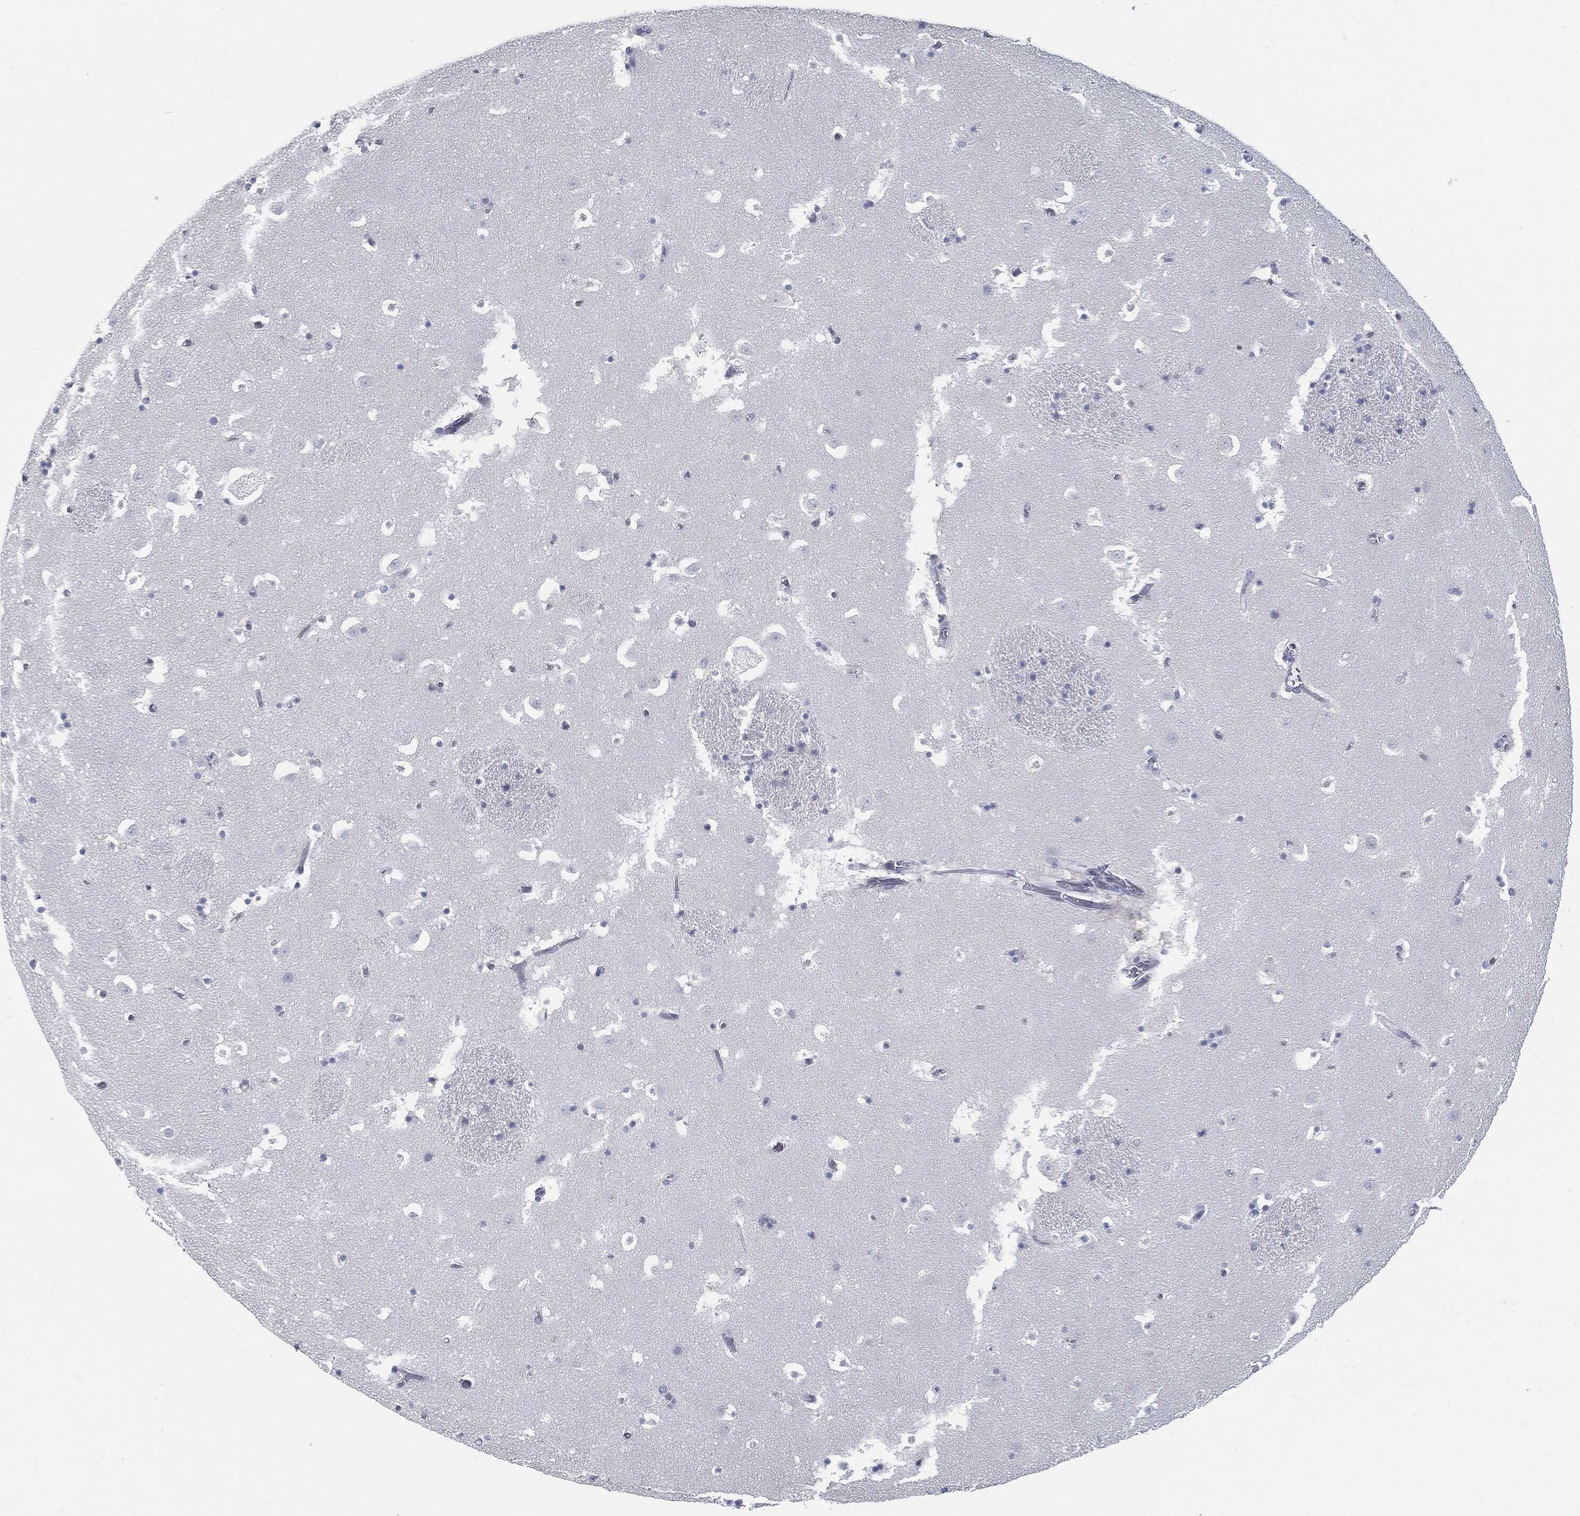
{"staining": {"intensity": "negative", "quantity": "none", "location": "none"}, "tissue": "caudate", "cell_type": "Glial cells", "image_type": "normal", "snomed": [{"axis": "morphology", "description": "Normal tissue, NOS"}, {"axis": "topography", "description": "Lateral ventricle wall"}], "caption": "IHC photomicrograph of benign caudate: caudate stained with DAB displays no significant protein staining in glial cells. The staining is performed using DAB (3,3'-diaminobenzidine) brown chromogen with nuclei counter-stained in using hematoxylin.", "gene": "PROM1", "patient": {"sex": "female", "age": 42}}